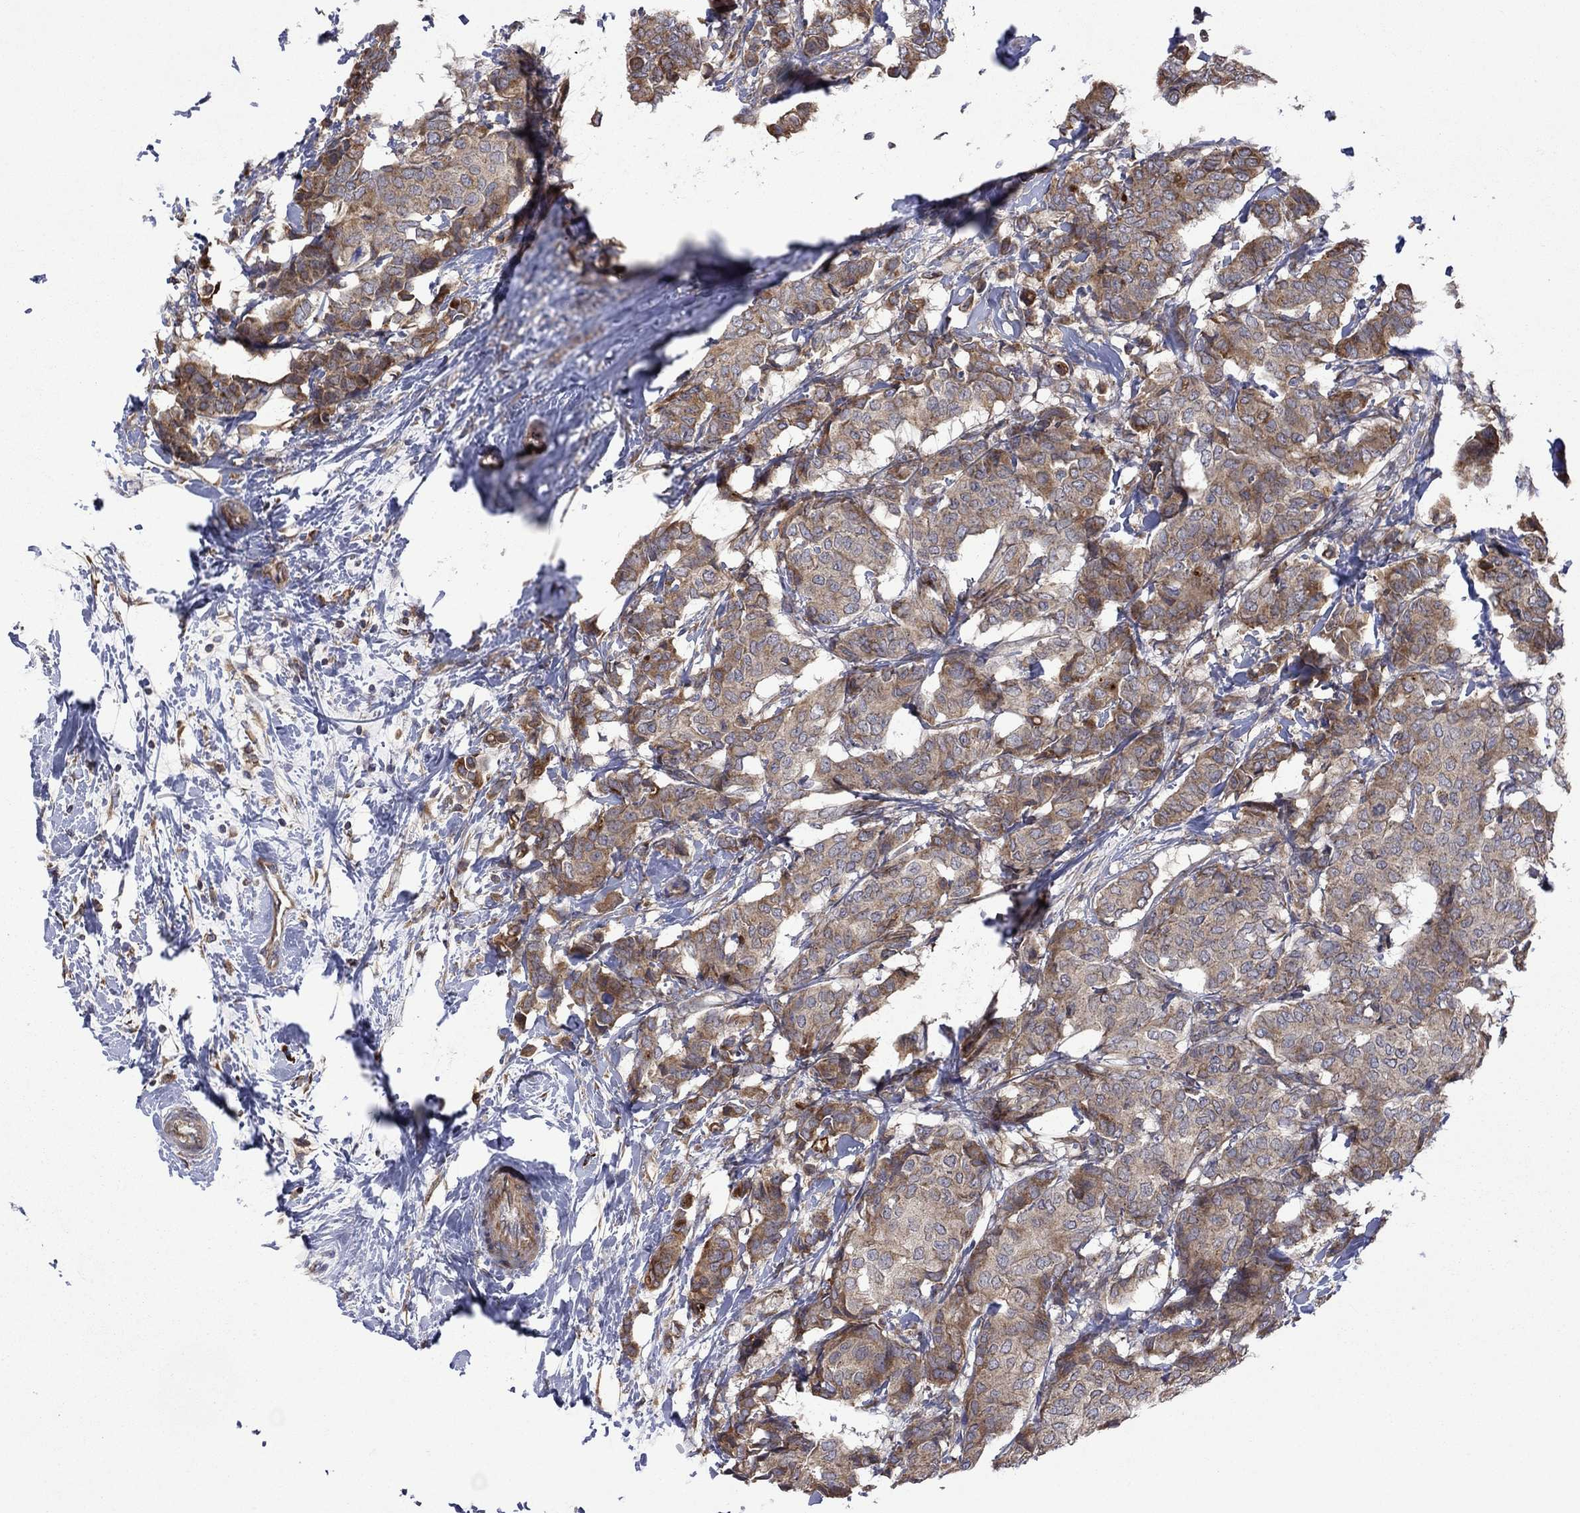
{"staining": {"intensity": "moderate", "quantity": ">75%", "location": "cytoplasmic/membranous"}, "tissue": "breast cancer", "cell_type": "Tumor cells", "image_type": "cancer", "snomed": [{"axis": "morphology", "description": "Duct carcinoma"}, {"axis": "topography", "description": "Breast"}], "caption": "IHC (DAB) staining of invasive ductal carcinoma (breast) shows moderate cytoplasmic/membranous protein expression in approximately >75% of tumor cells.", "gene": "FURIN", "patient": {"sex": "female", "age": 75}}